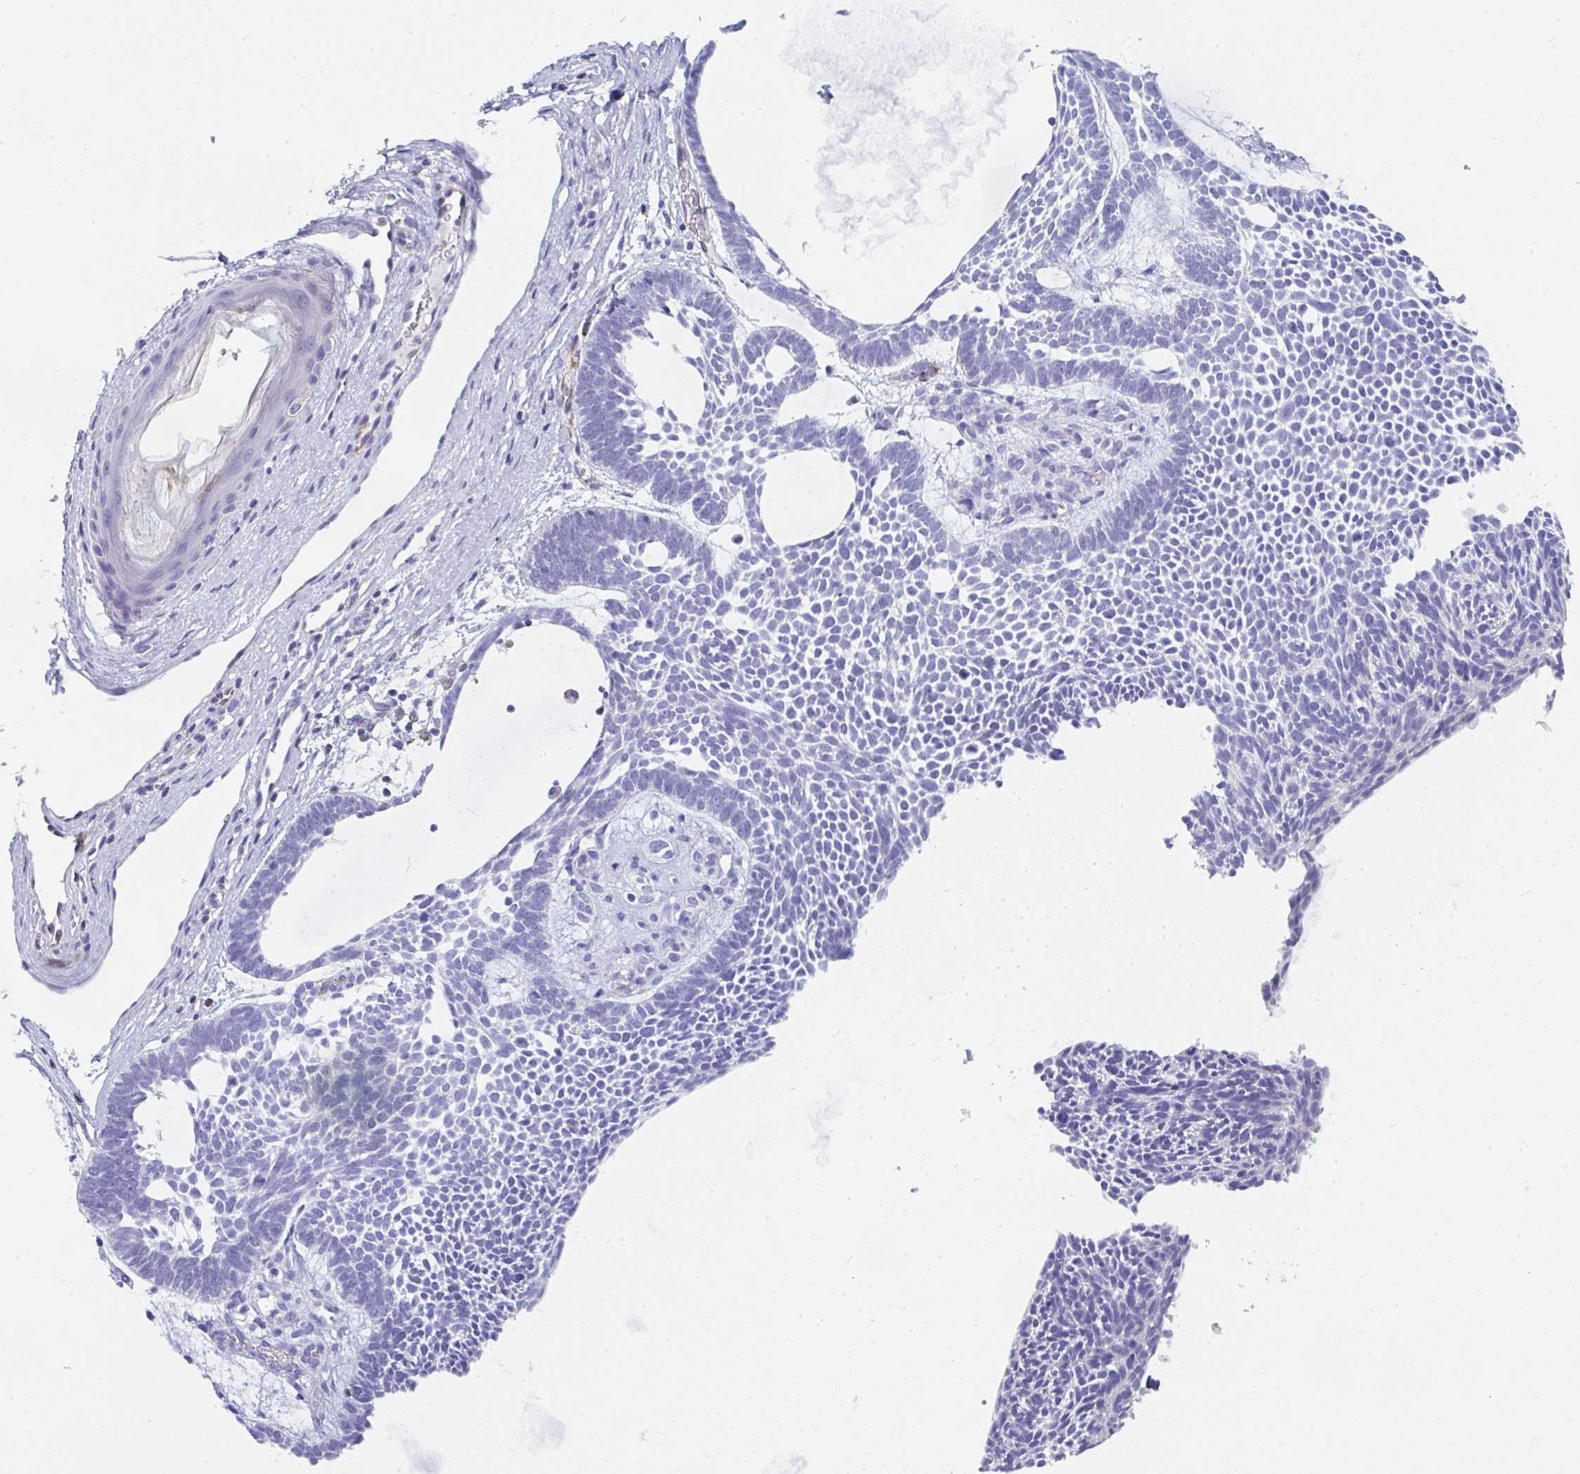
{"staining": {"intensity": "negative", "quantity": "none", "location": "none"}, "tissue": "skin cancer", "cell_type": "Tumor cells", "image_type": "cancer", "snomed": [{"axis": "morphology", "description": "Basal cell carcinoma"}, {"axis": "topography", "description": "Skin"}, {"axis": "topography", "description": "Skin of face"}], "caption": "Micrograph shows no protein expression in tumor cells of basal cell carcinoma (skin) tissue.", "gene": "MGAM2", "patient": {"sex": "male", "age": 83}}